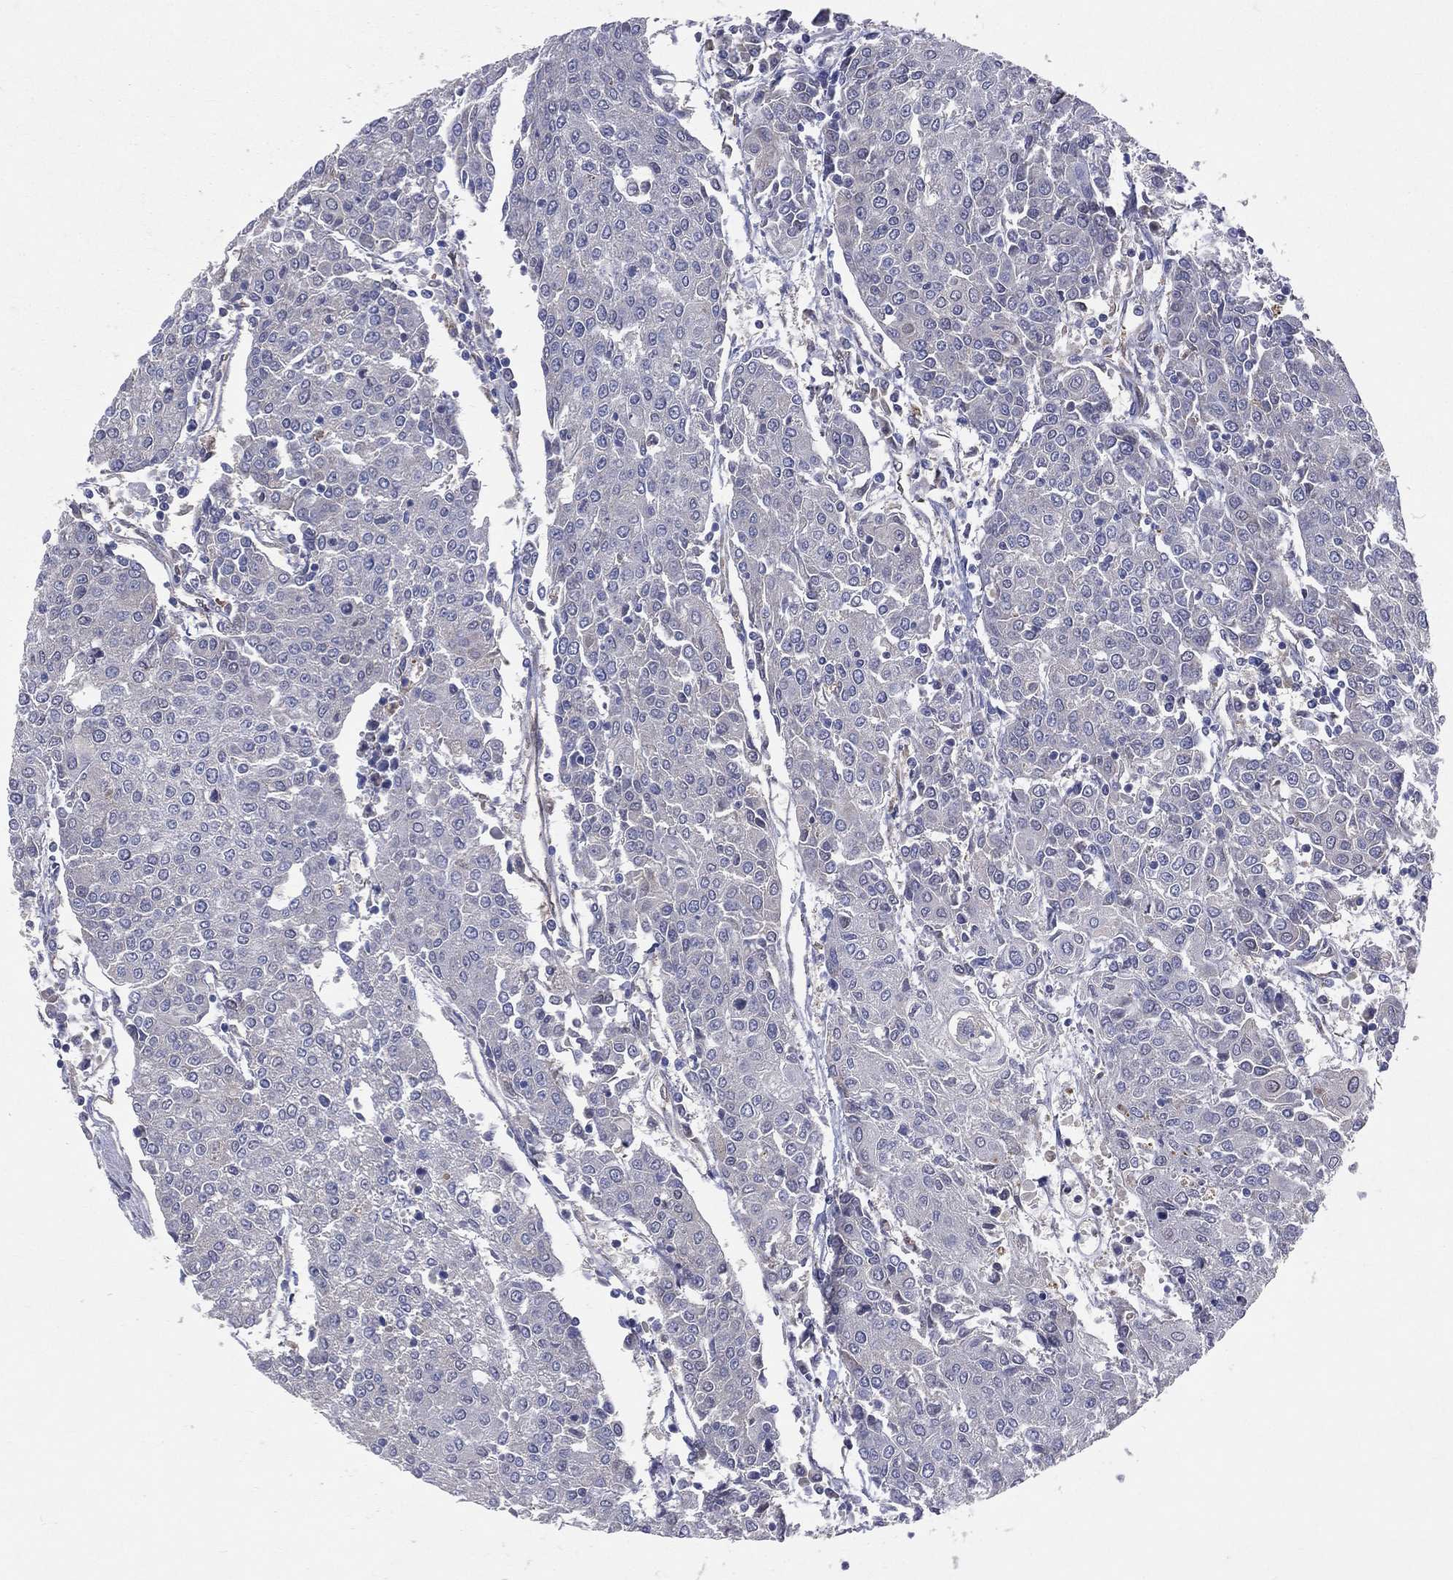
{"staining": {"intensity": "negative", "quantity": "none", "location": "none"}, "tissue": "urothelial cancer", "cell_type": "Tumor cells", "image_type": "cancer", "snomed": [{"axis": "morphology", "description": "Urothelial carcinoma, High grade"}, {"axis": "topography", "description": "Urinary bladder"}], "caption": "Protein analysis of high-grade urothelial carcinoma exhibits no significant expression in tumor cells. (DAB (3,3'-diaminobenzidine) immunohistochemistry (IHC), high magnification).", "gene": "GMPR2", "patient": {"sex": "female", "age": 85}}